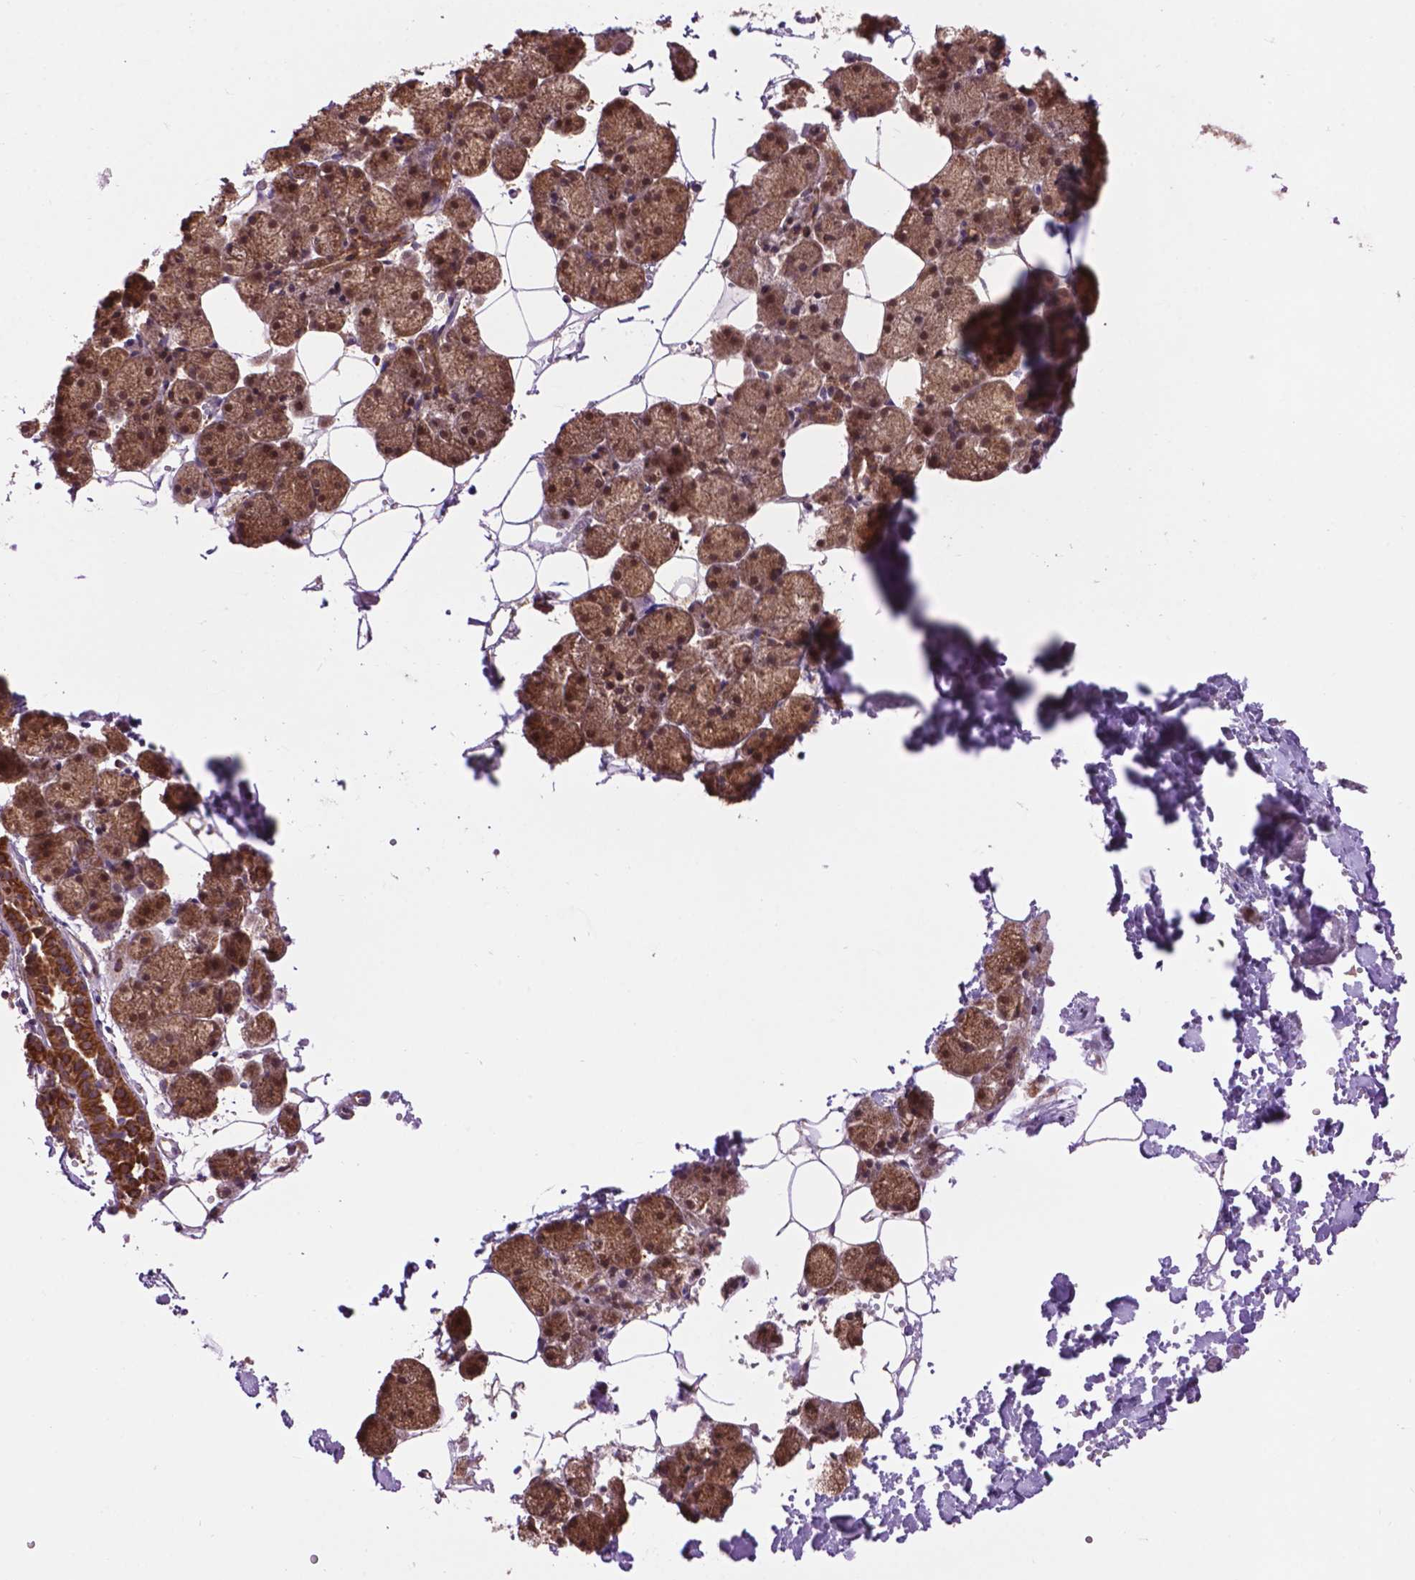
{"staining": {"intensity": "strong", "quantity": ">75%", "location": "cytoplasmic/membranous"}, "tissue": "salivary gland", "cell_type": "Glandular cells", "image_type": "normal", "snomed": [{"axis": "morphology", "description": "Normal tissue, NOS"}, {"axis": "topography", "description": "Salivary gland"}], "caption": "Normal salivary gland shows strong cytoplasmic/membranous expression in approximately >75% of glandular cells, visualized by immunohistochemistry. Using DAB (3,3'-diaminobenzidine) (brown) and hematoxylin (blue) stains, captured at high magnification using brightfield microscopy.", "gene": "PYCR3", "patient": {"sex": "male", "age": 38}}